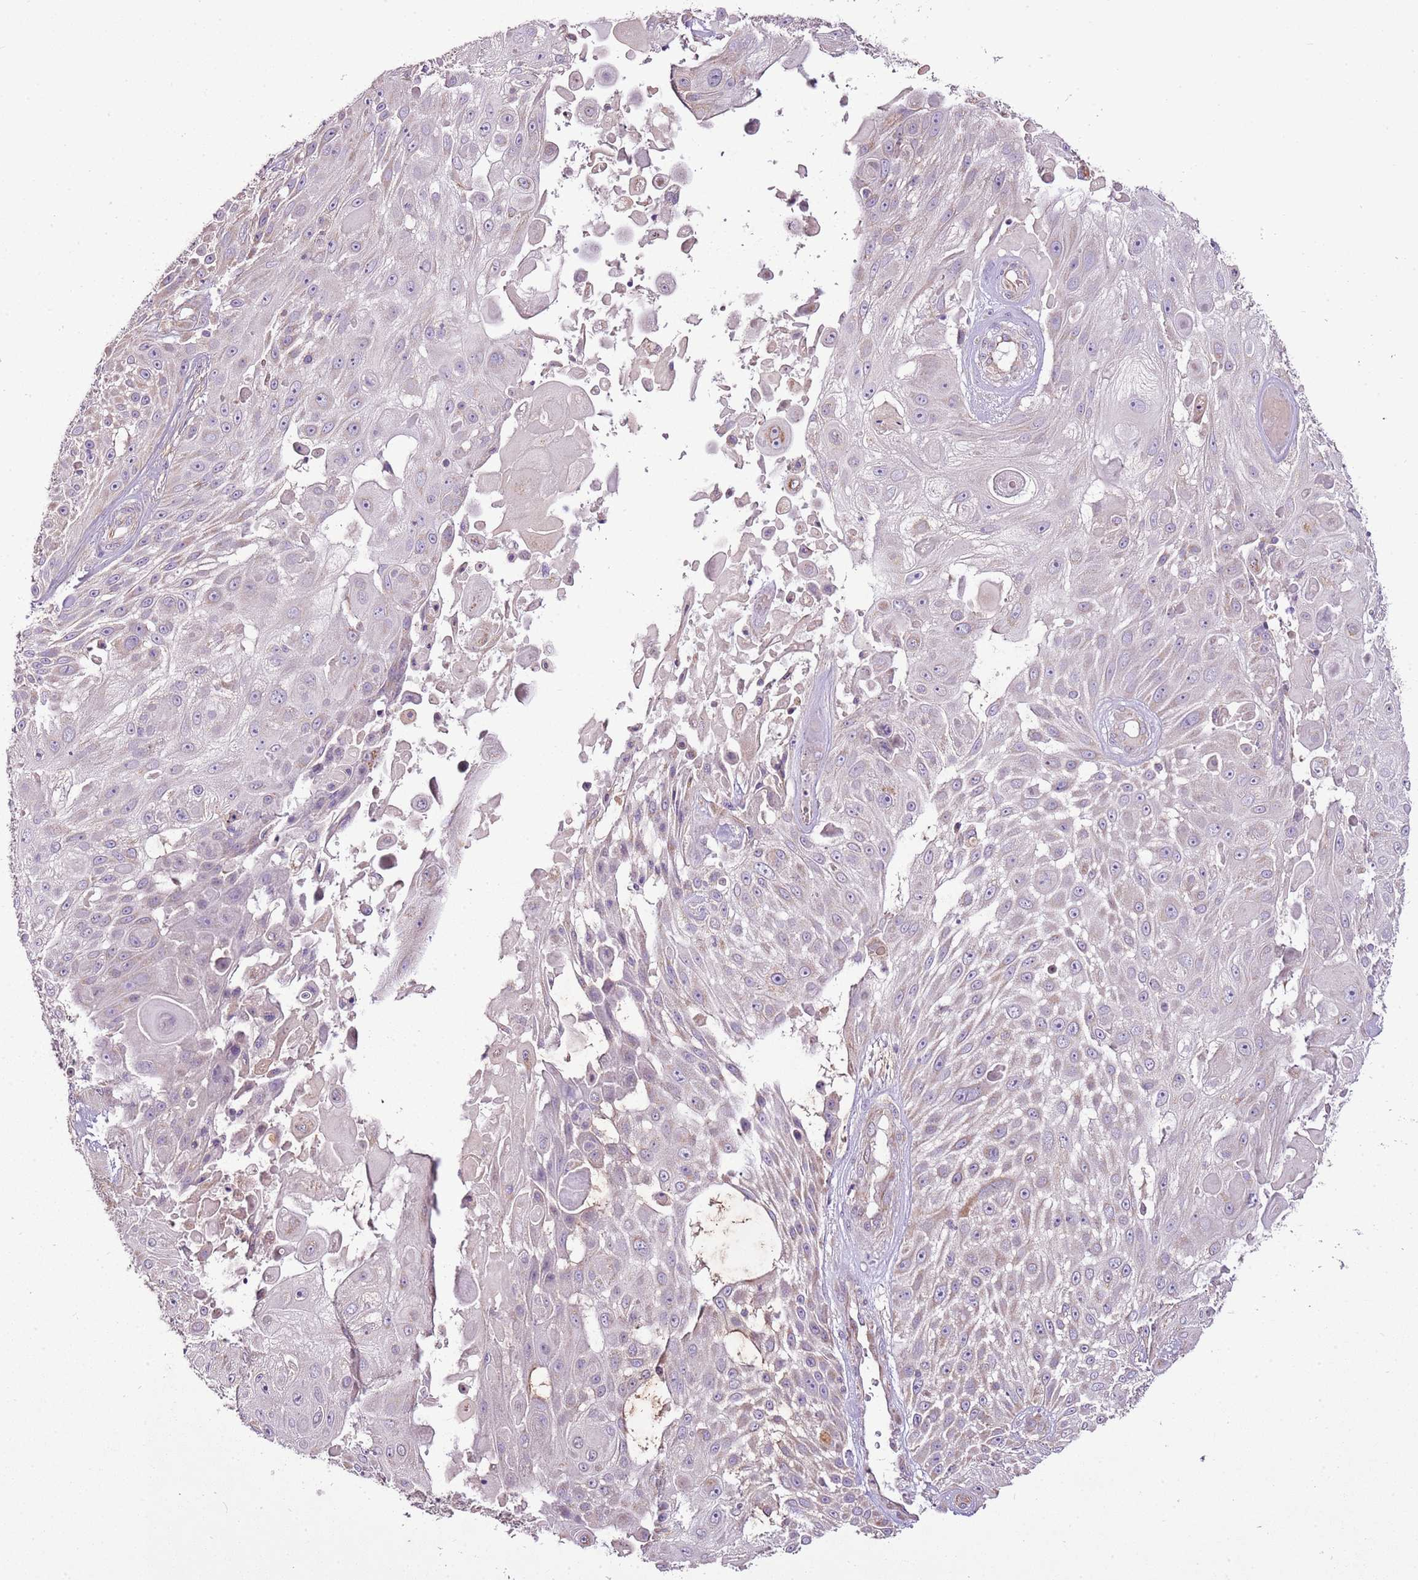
{"staining": {"intensity": "negative", "quantity": "none", "location": "none"}, "tissue": "skin cancer", "cell_type": "Tumor cells", "image_type": "cancer", "snomed": [{"axis": "morphology", "description": "Squamous cell carcinoma, NOS"}, {"axis": "topography", "description": "Skin"}], "caption": "Skin cancer was stained to show a protein in brown. There is no significant expression in tumor cells.", "gene": "CMKLR1", "patient": {"sex": "female", "age": 86}}